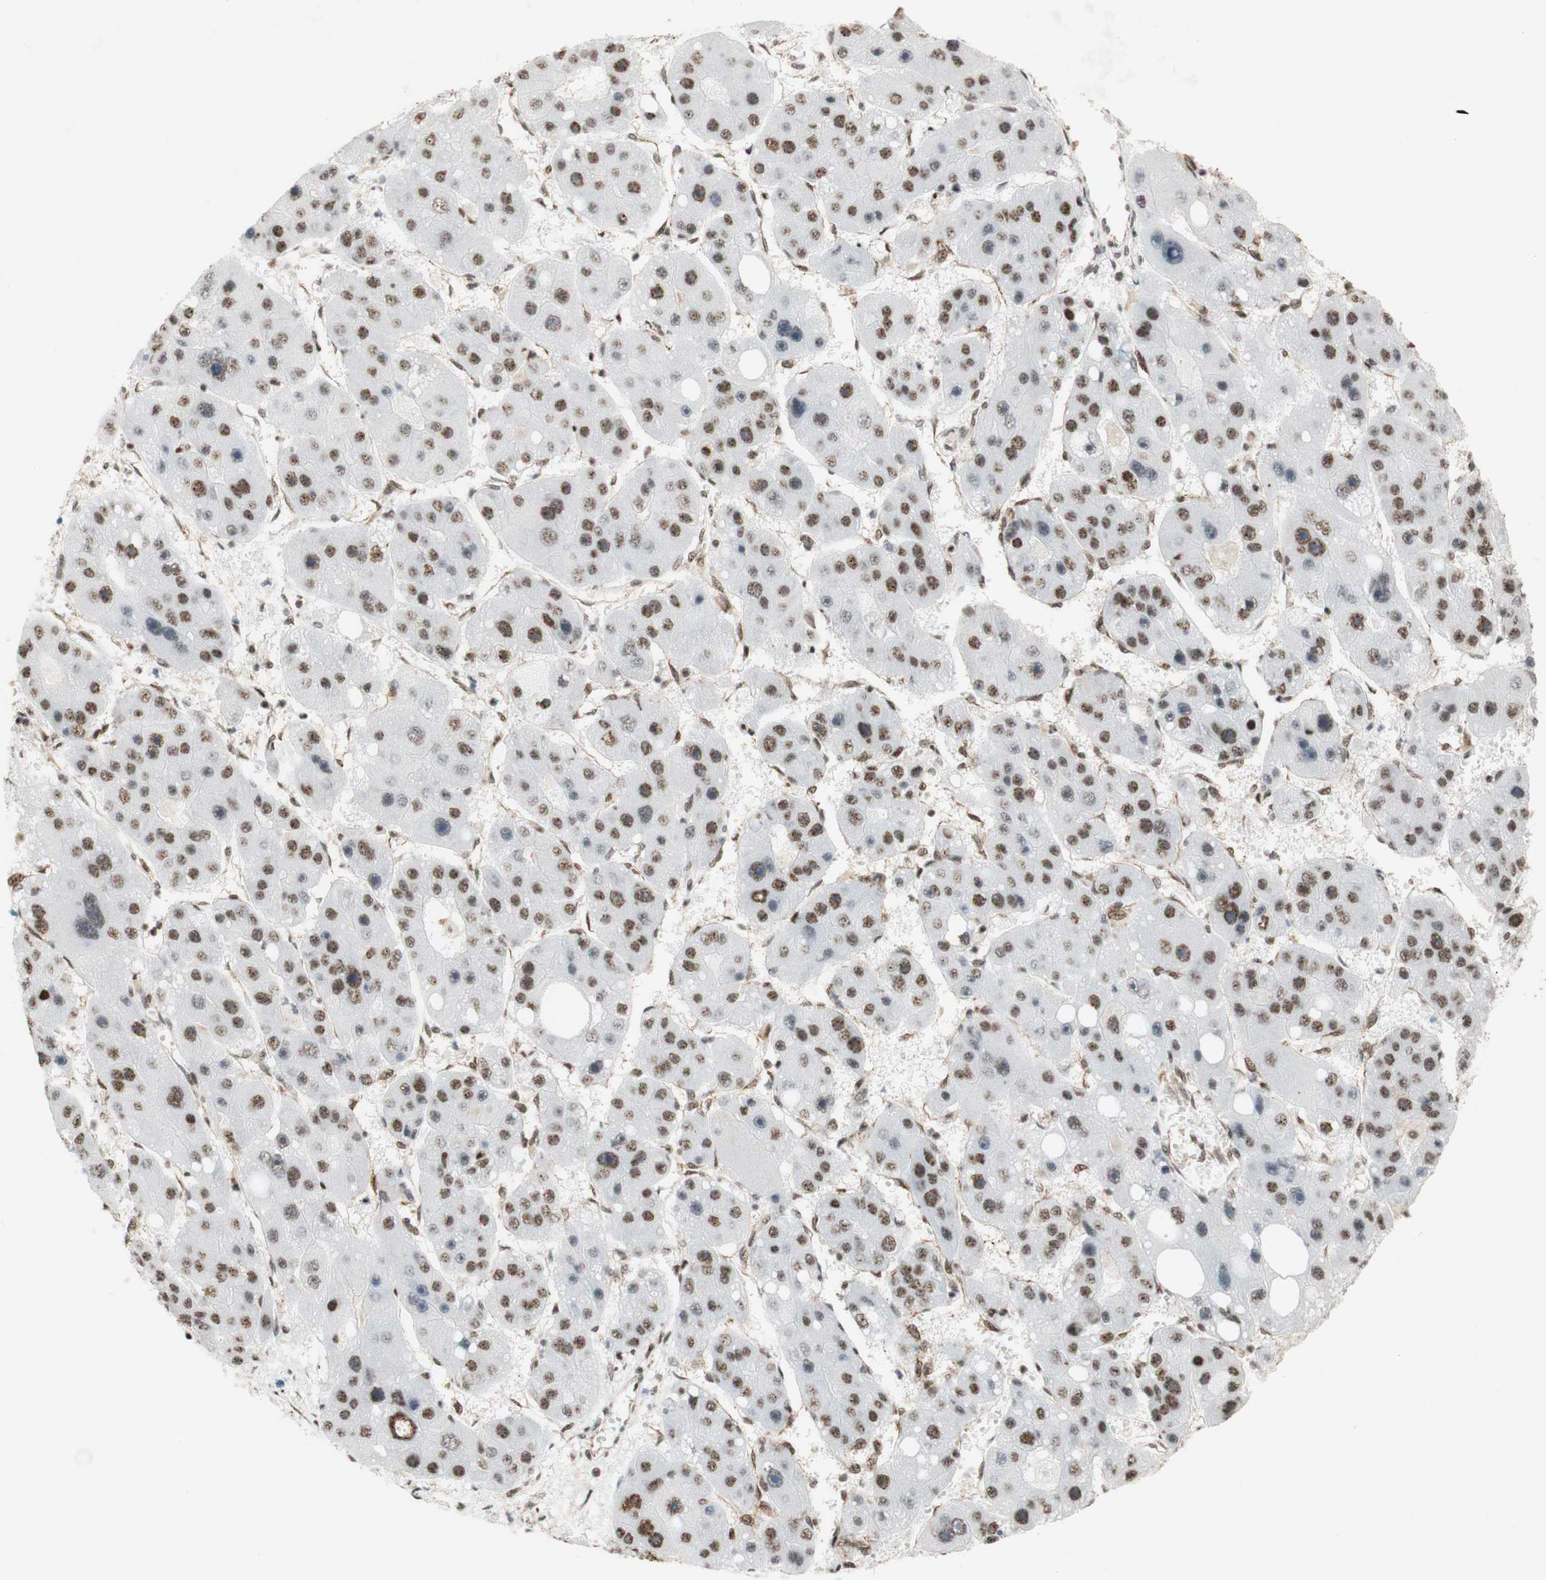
{"staining": {"intensity": "moderate", "quantity": ">75%", "location": "nuclear"}, "tissue": "liver cancer", "cell_type": "Tumor cells", "image_type": "cancer", "snomed": [{"axis": "morphology", "description": "Carcinoma, Hepatocellular, NOS"}, {"axis": "topography", "description": "Liver"}], "caption": "Immunohistochemical staining of liver cancer (hepatocellular carcinoma) shows medium levels of moderate nuclear protein staining in about >75% of tumor cells.", "gene": "SAP18", "patient": {"sex": "female", "age": 61}}